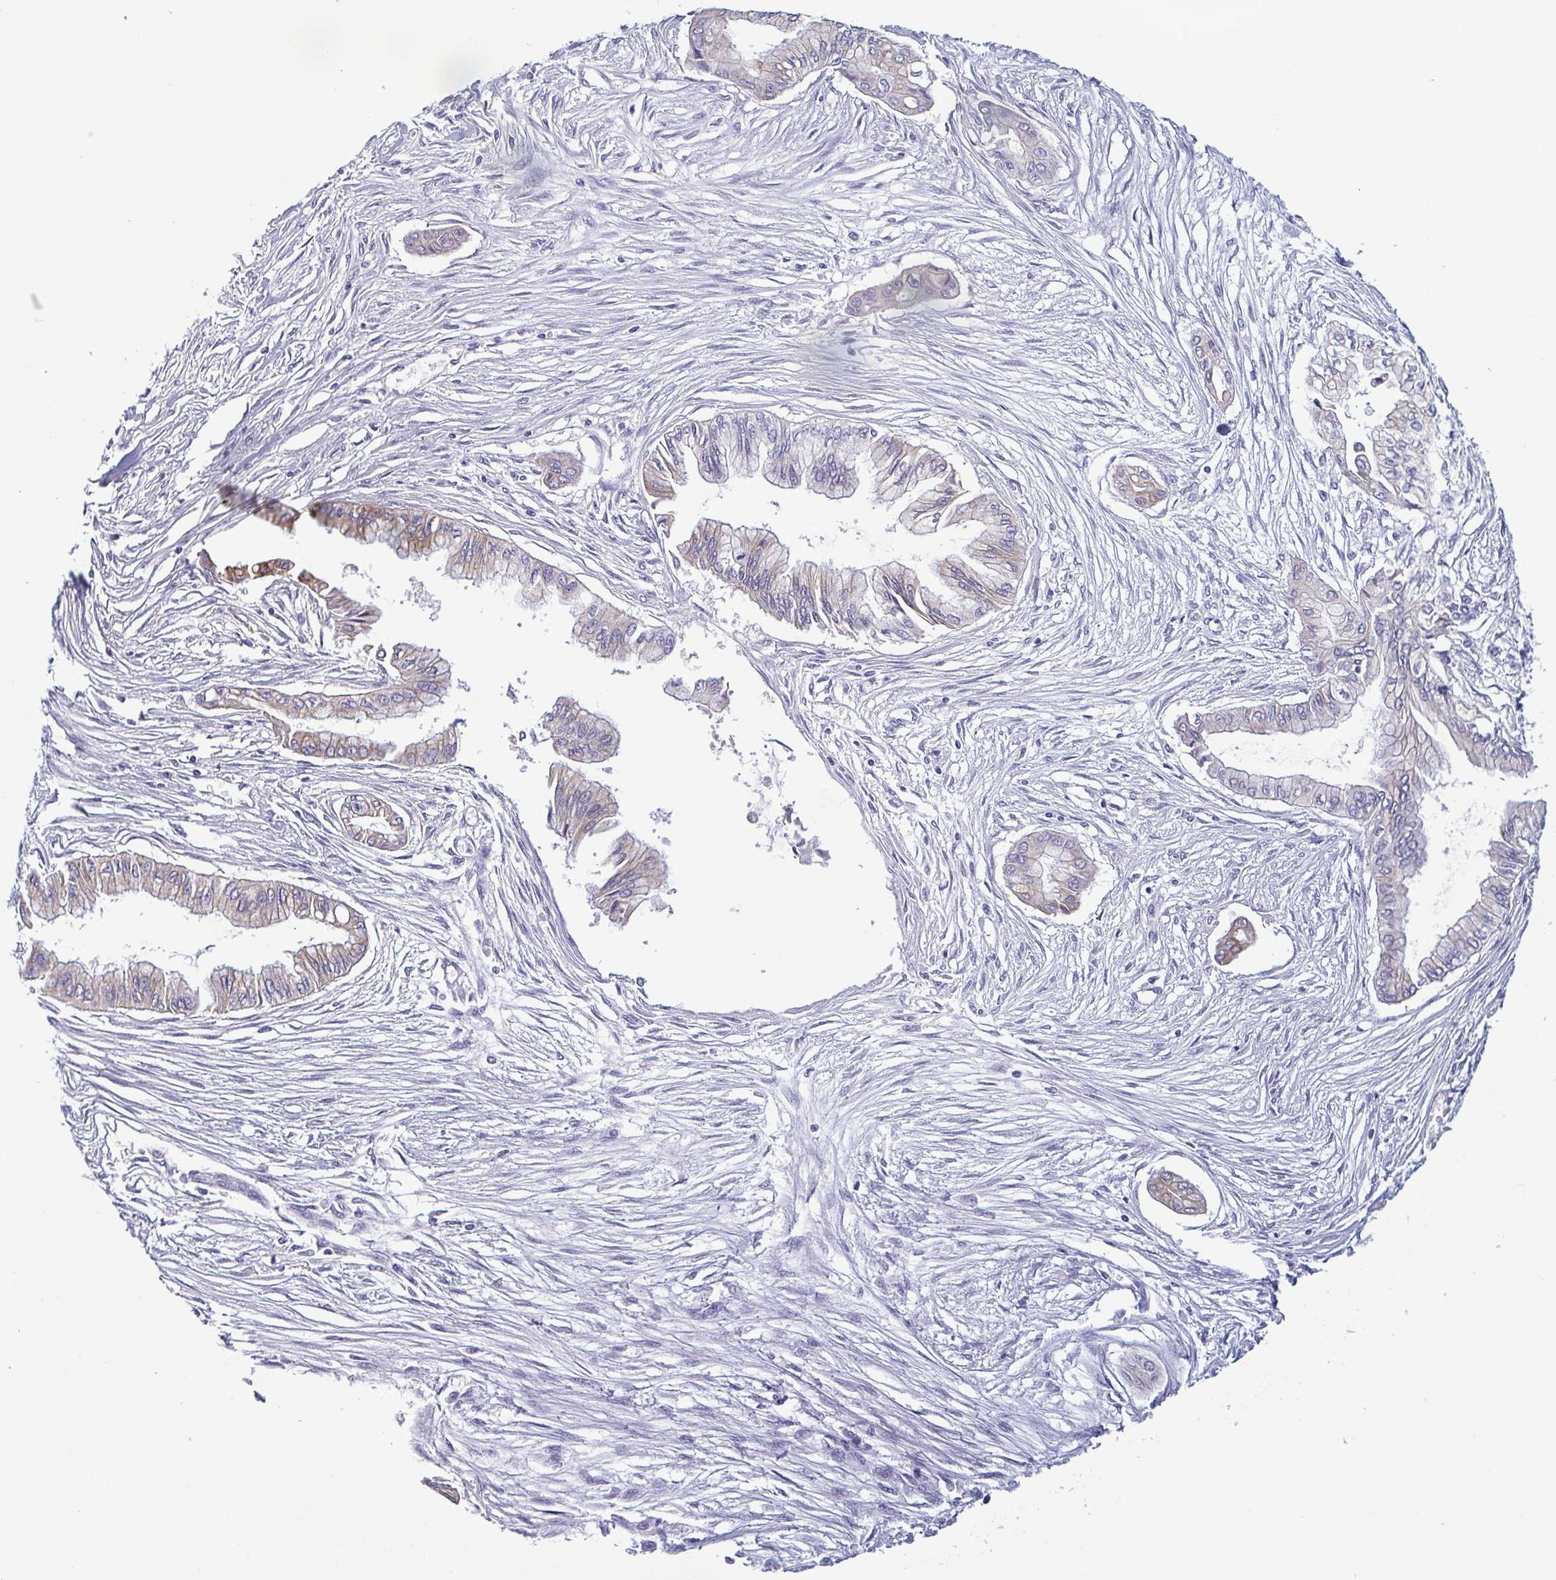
{"staining": {"intensity": "weak", "quantity": "25%-75%", "location": "cytoplasmic/membranous"}, "tissue": "pancreatic cancer", "cell_type": "Tumor cells", "image_type": "cancer", "snomed": [{"axis": "morphology", "description": "Adenocarcinoma, NOS"}, {"axis": "topography", "description": "Pancreas"}], "caption": "DAB (3,3'-diaminobenzidine) immunohistochemical staining of human pancreatic cancer displays weak cytoplasmic/membranous protein staining in approximately 25%-75% of tumor cells. Ihc stains the protein of interest in brown and the nuclei are stained blue.", "gene": "KRT10", "patient": {"sex": "female", "age": 68}}